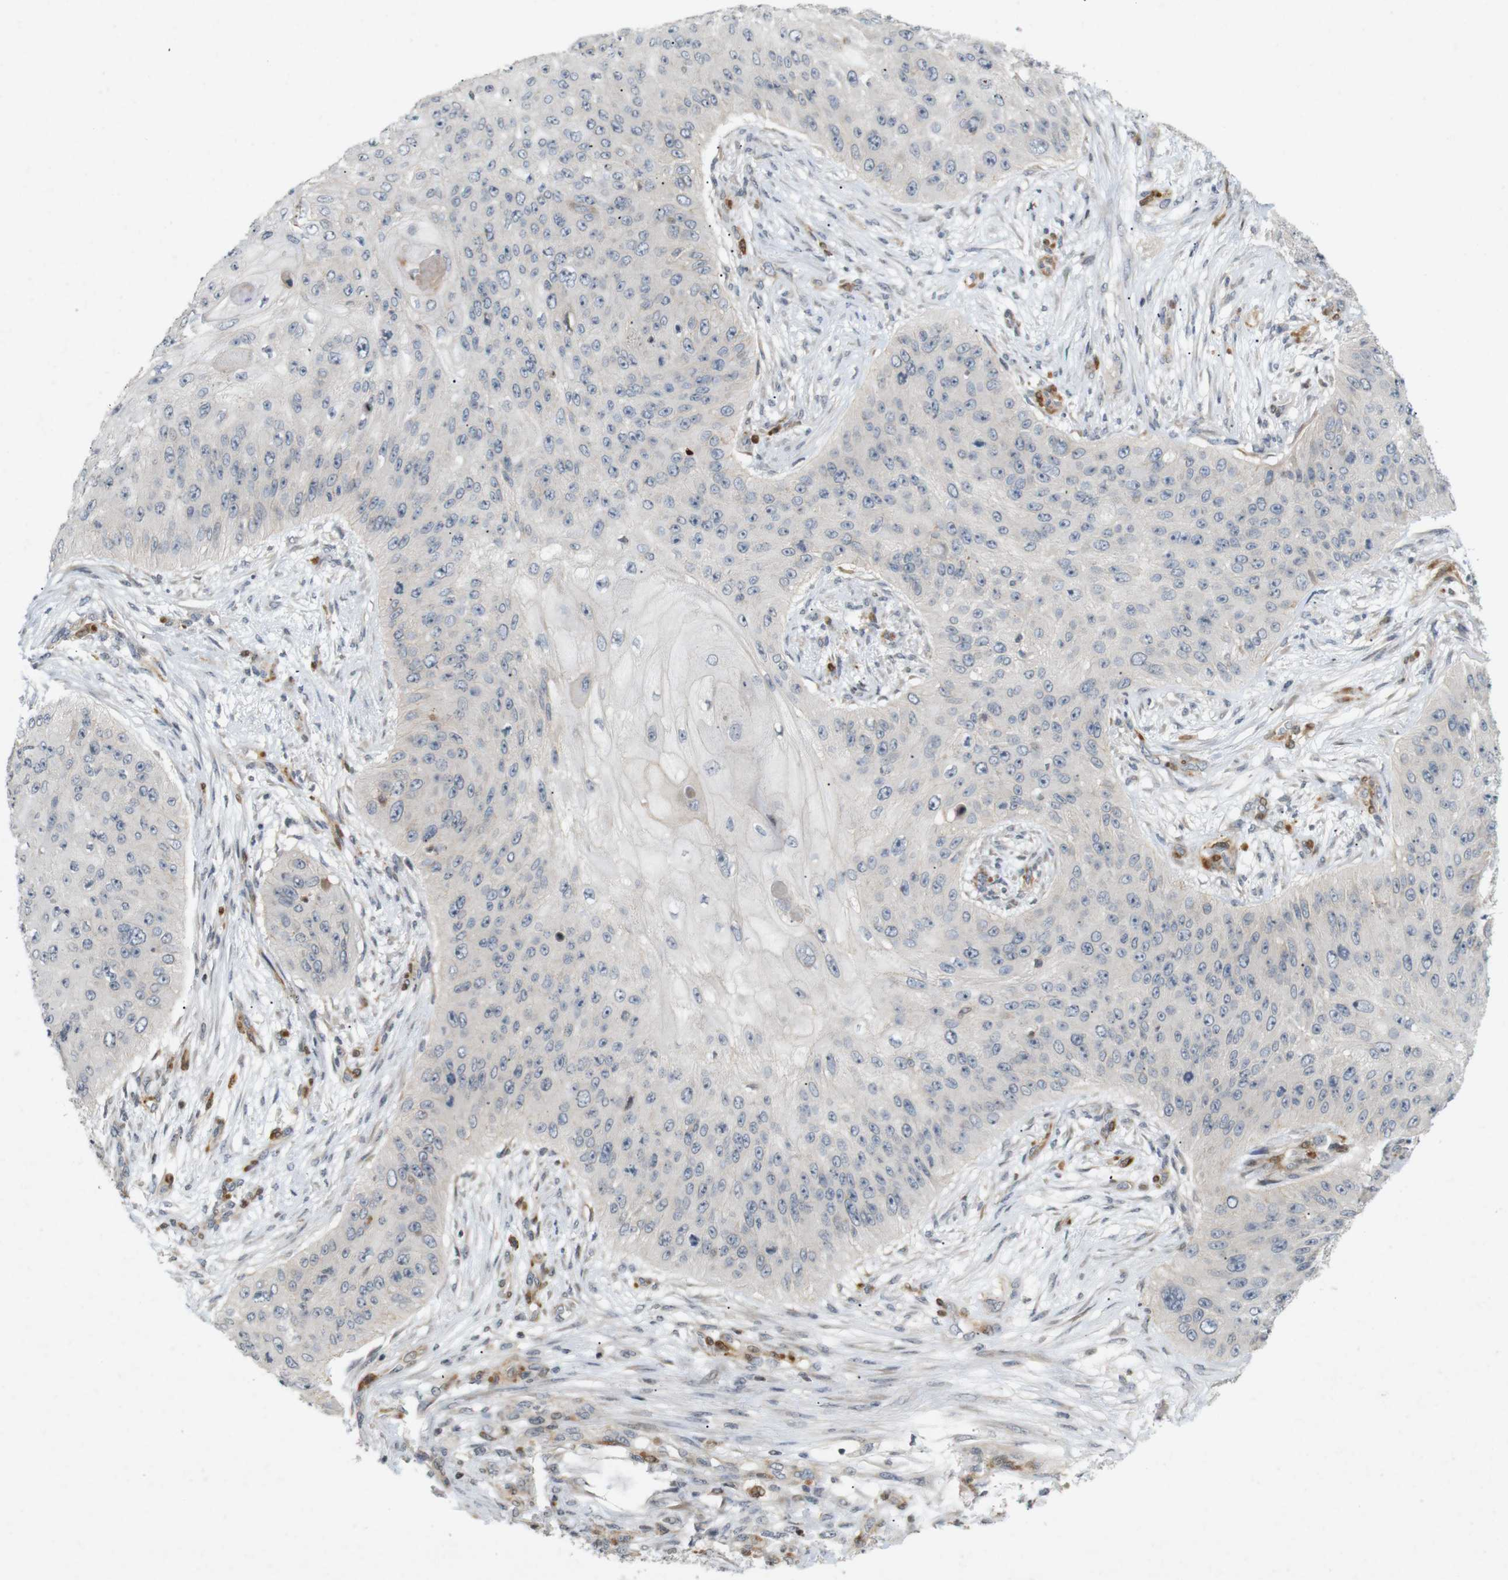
{"staining": {"intensity": "negative", "quantity": "none", "location": "none"}, "tissue": "skin cancer", "cell_type": "Tumor cells", "image_type": "cancer", "snomed": [{"axis": "morphology", "description": "Squamous cell carcinoma, NOS"}, {"axis": "topography", "description": "Skin"}], "caption": "This is an IHC histopathology image of human squamous cell carcinoma (skin). There is no positivity in tumor cells.", "gene": "PPP1R14A", "patient": {"sex": "female", "age": 80}}